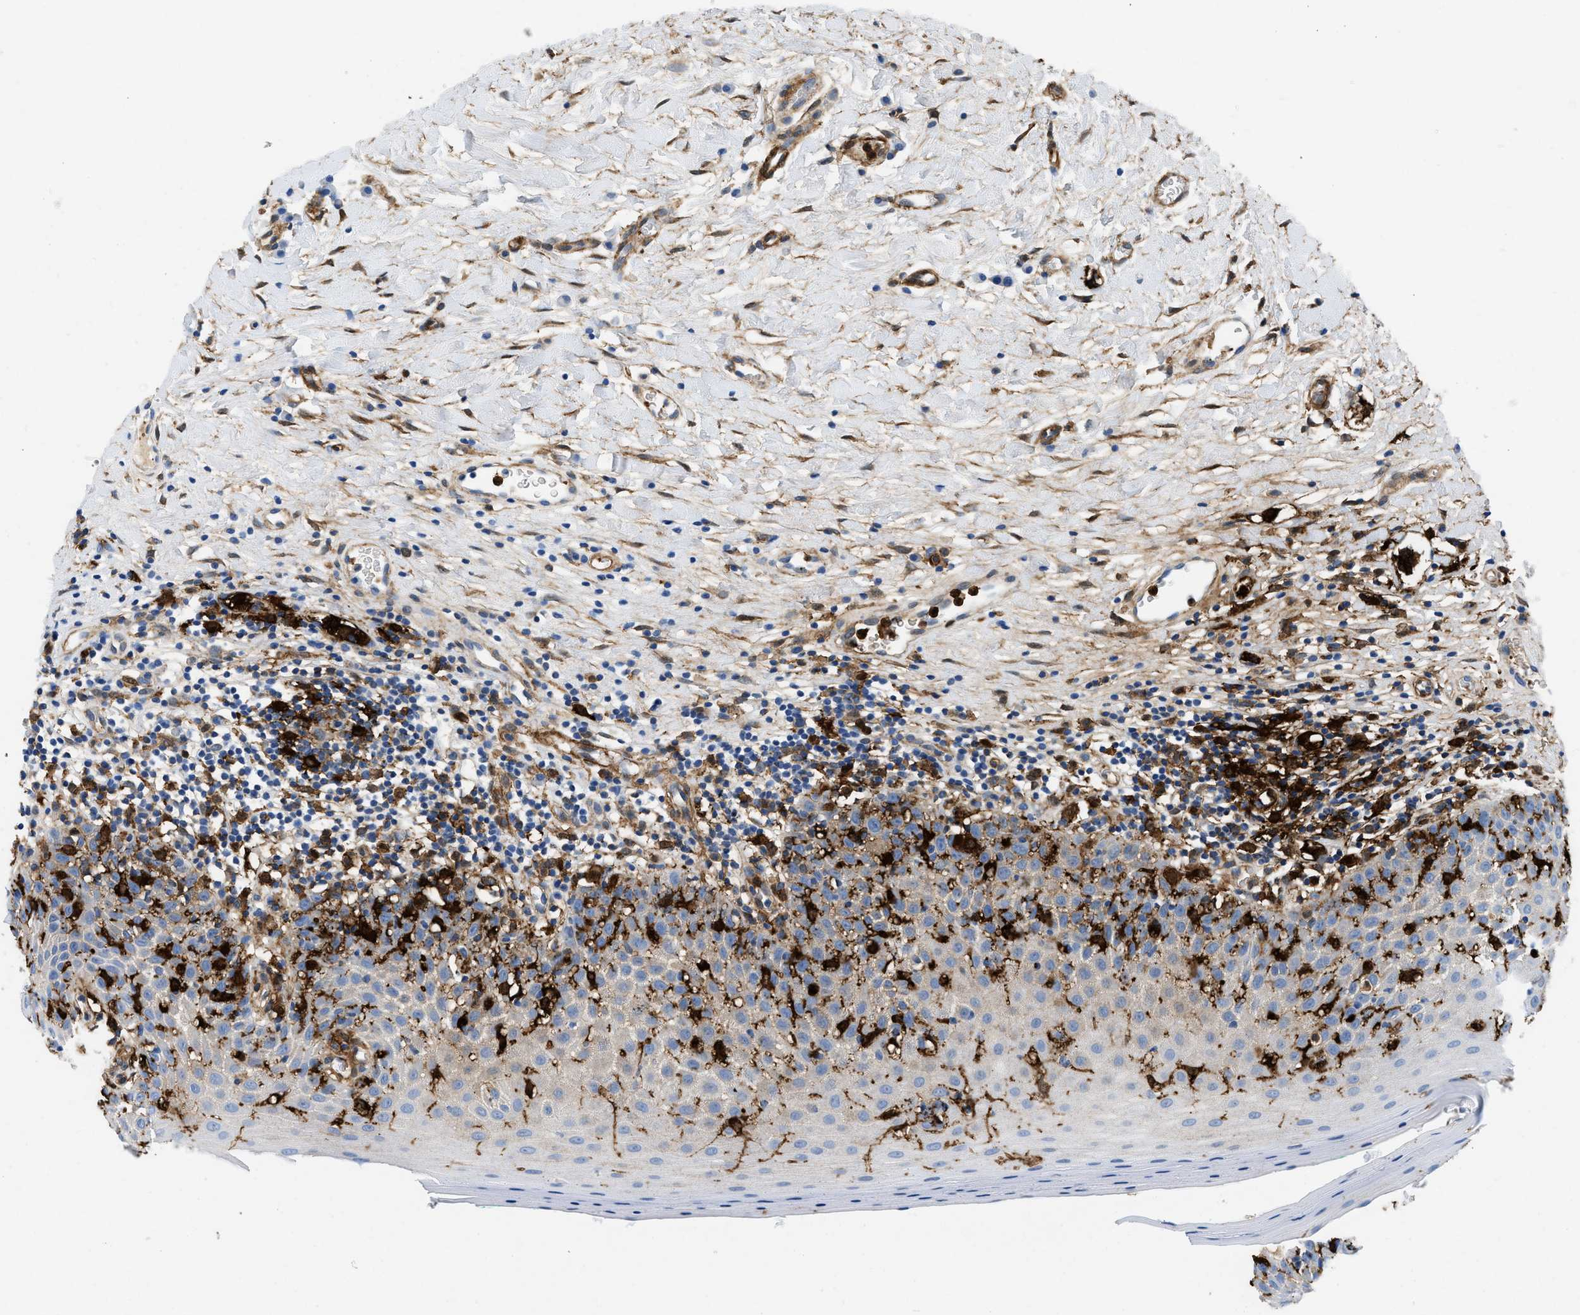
{"staining": {"intensity": "moderate", "quantity": "<25%", "location": "cytoplasmic/membranous"}, "tissue": "oral mucosa", "cell_type": "Squamous epithelial cells", "image_type": "normal", "snomed": [{"axis": "morphology", "description": "Normal tissue, NOS"}, {"axis": "topography", "description": "Skeletal muscle"}, {"axis": "topography", "description": "Oral tissue"}], "caption": "A low amount of moderate cytoplasmic/membranous positivity is seen in approximately <25% of squamous epithelial cells in unremarkable oral mucosa. (brown staining indicates protein expression, while blue staining denotes nuclei).", "gene": "GSN", "patient": {"sex": "male", "age": 58}}